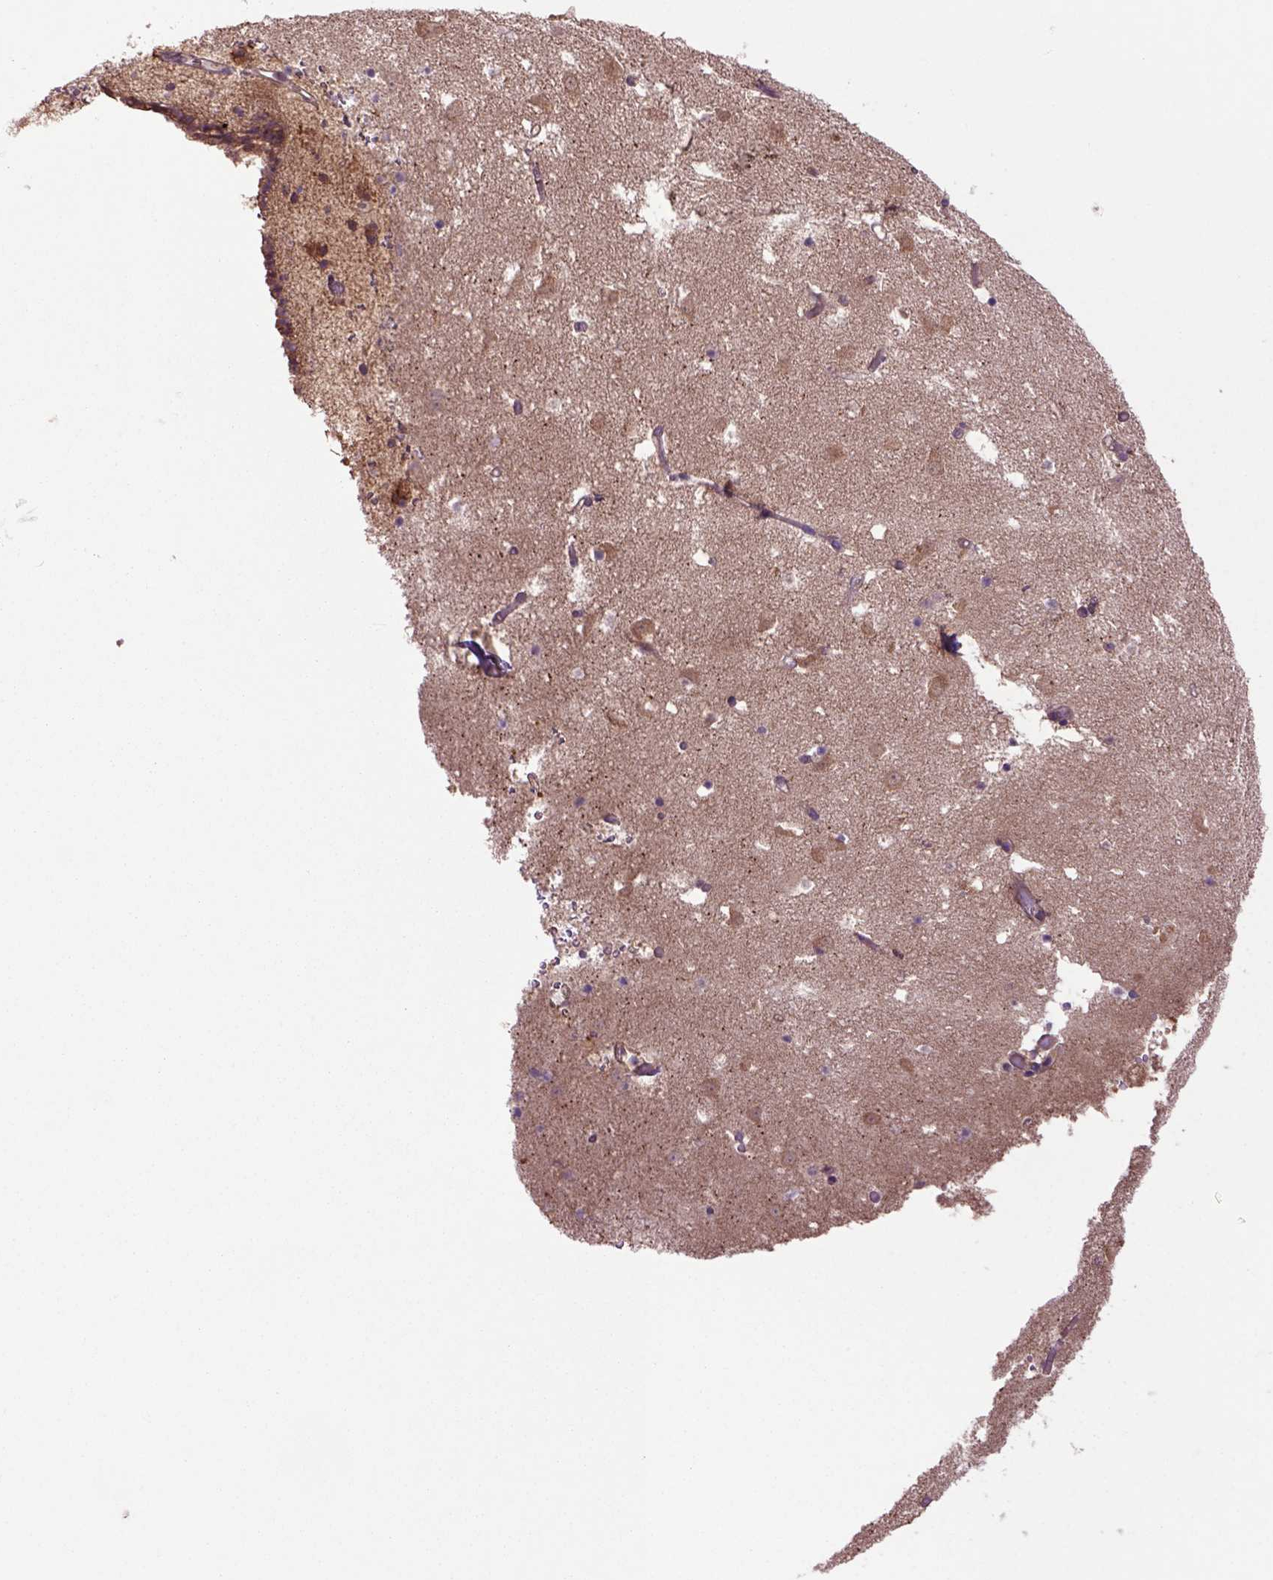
{"staining": {"intensity": "moderate", "quantity": "25%-75%", "location": "cytoplasmic/membranous"}, "tissue": "caudate", "cell_type": "Glial cells", "image_type": "normal", "snomed": [{"axis": "morphology", "description": "Normal tissue, NOS"}, {"axis": "topography", "description": "Lateral ventricle wall"}], "caption": "An immunohistochemistry image of unremarkable tissue is shown. Protein staining in brown shows moderate cytoplasmic/membranous positivity in caudate within glial cells.", "gene": "HSPBP1", "patient": {"sex": "female", "age": 42}}